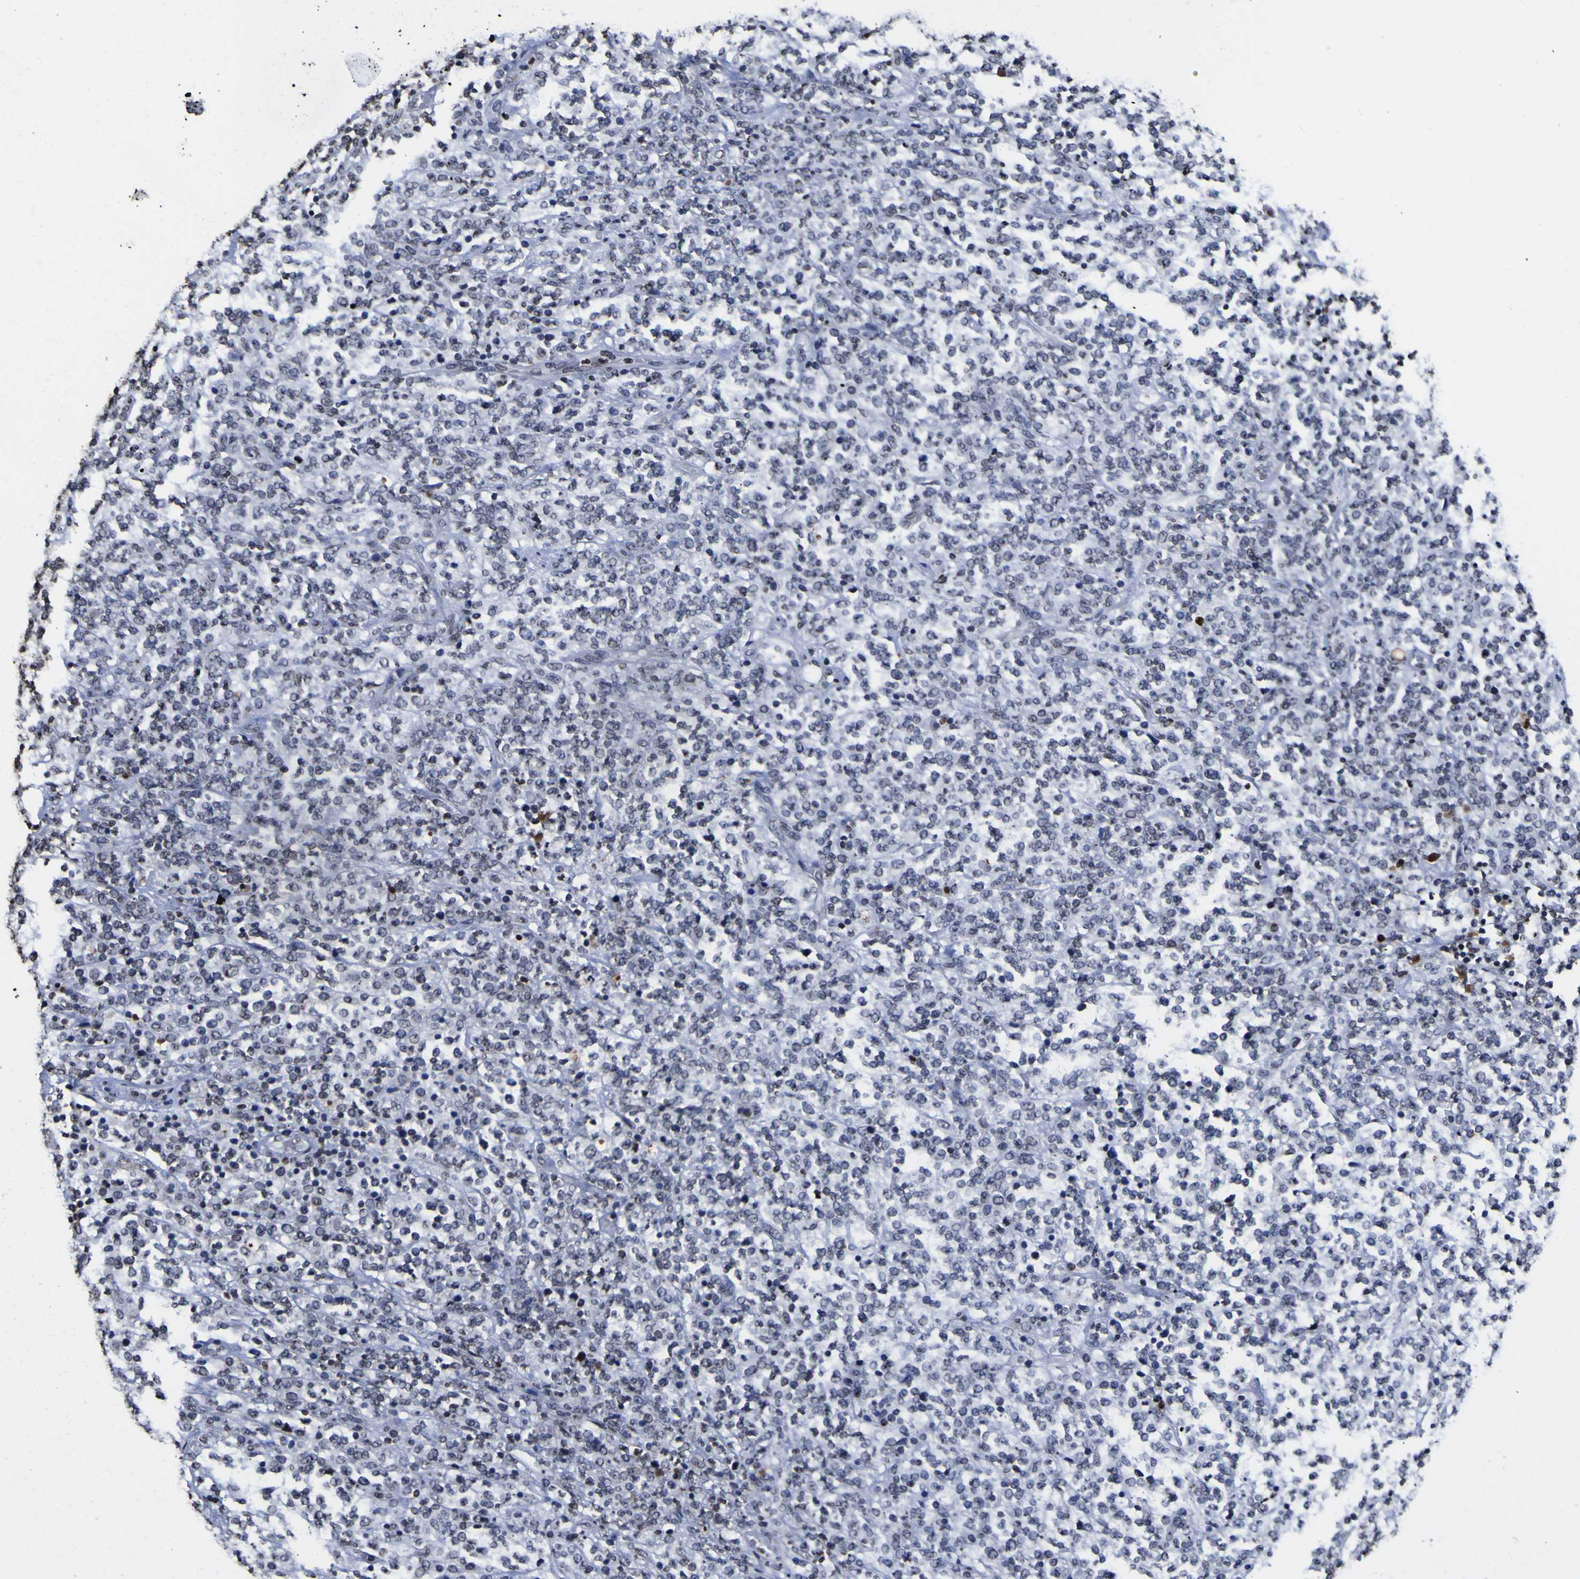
{"staining": {"intensity": "negative", "quantity": "none", "location": "none"}, "tissue": "lymphoma", "cell_type": "Tumor cells", "image_type": "cancer", "snomed": [{"axis": "morphology", "description": "Malignant lymphoma, non-Hodgkin's type, High grade"}, {"axis": "topography", "description": "Soft tissue"}], "caption": "Immunohistochemistry (IHC) of human lymphoma shows no expression in tumor cells.", "gene": "PIAS1", "patient": {"sex": "male", "age": 18}}